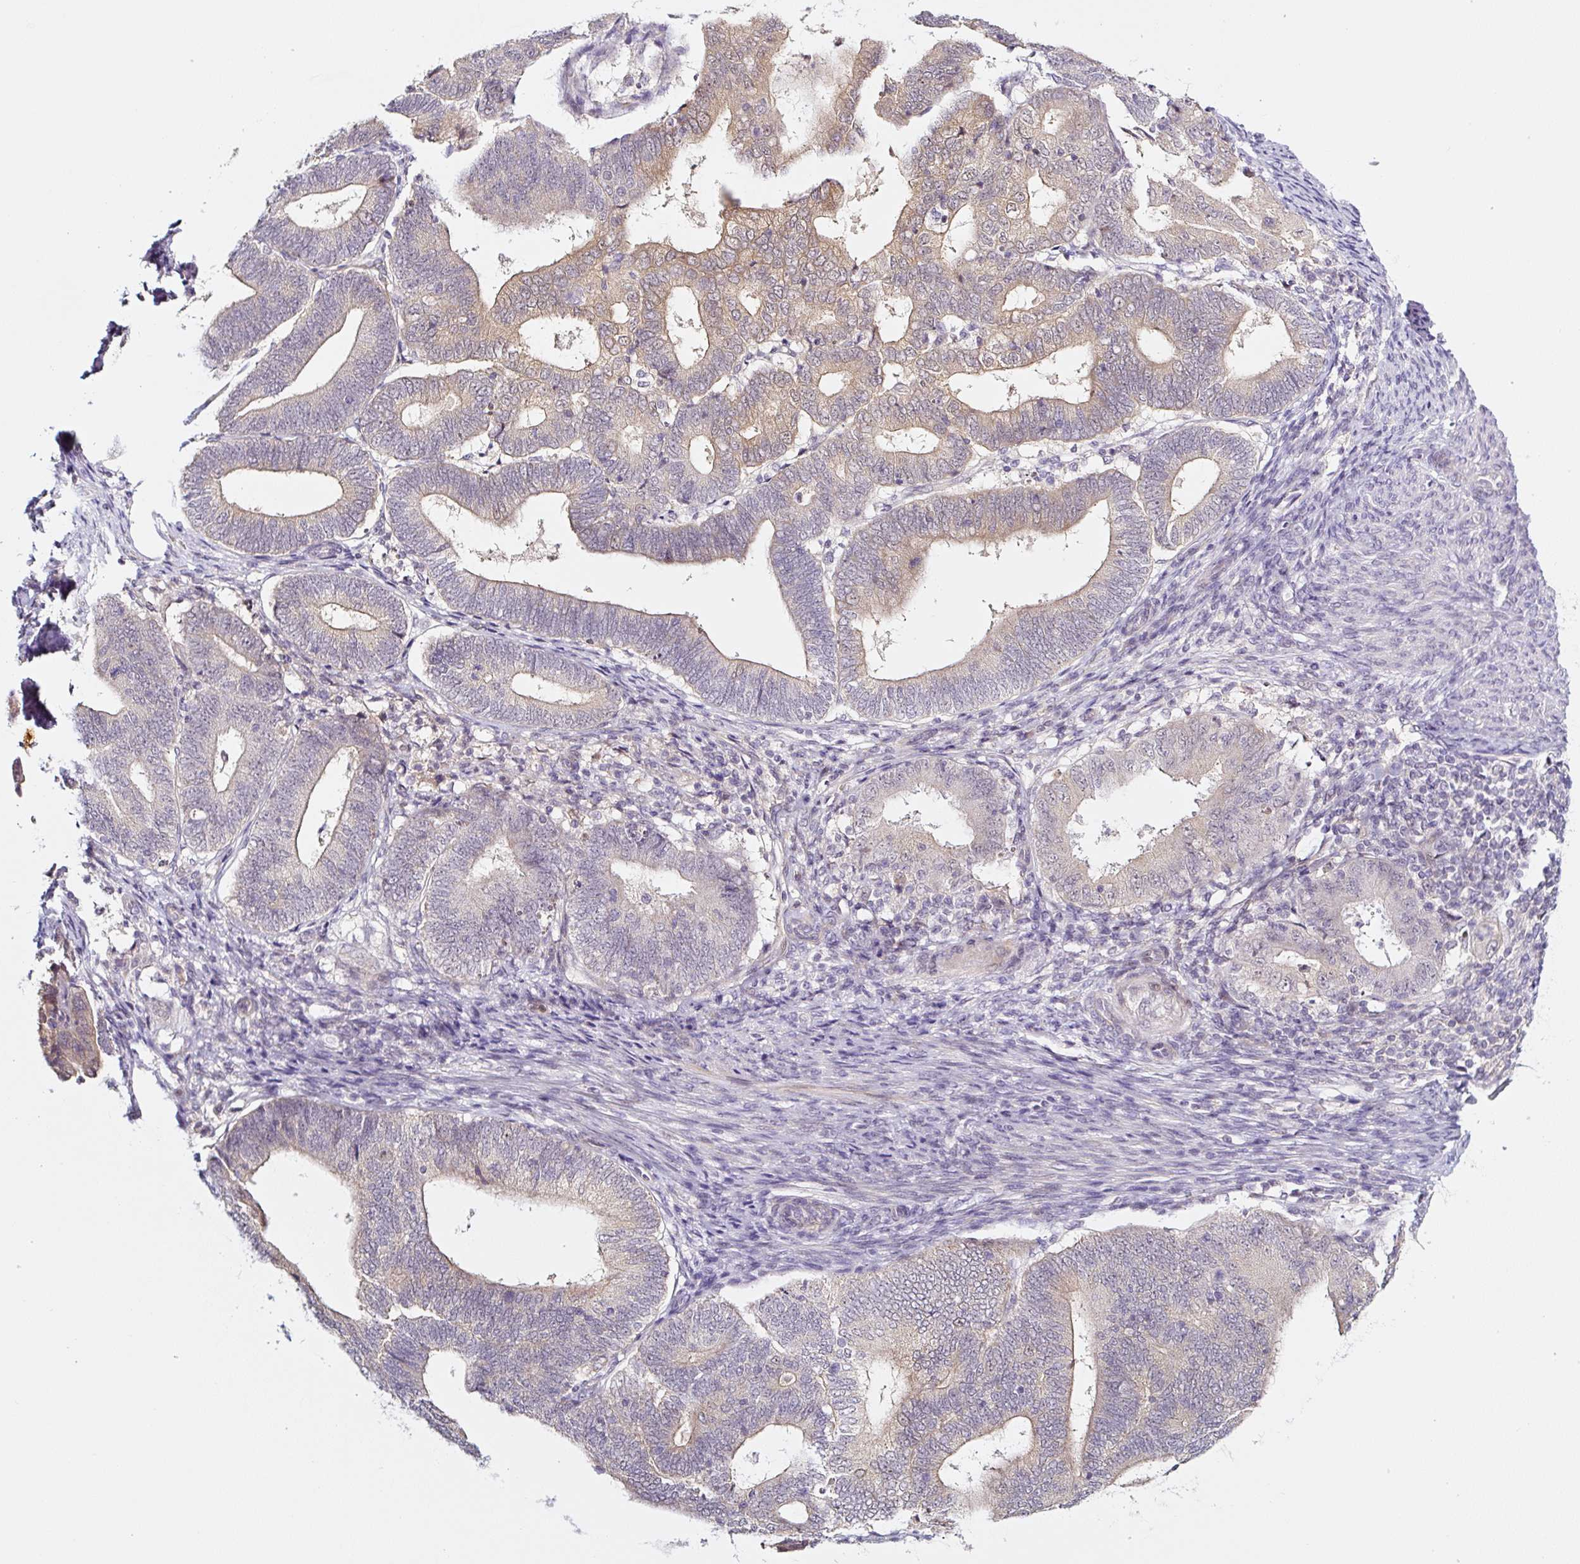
{"staining": {"intensity": "weak", "quantity": "<25%", "location": "cytoplasmic/membranous"}, "tissue": "endometrial cancer", "cell_type": "Tumor cells", "image_type": "cancer", "snomed": [{"axis": "morphology", "description": "Adenocarcinoma, NOS"}, {"axis": "topography", "description": "Endometrium"}], "caption": "This micrograph is of endometrial adenocarcinoma stained with immunohistochemistry to label a protein in brown with the nuclei are counter-stained blue. There is no positivity in tumor cells.", "gene": "PRKAA2", "patient": {"sex": "female", "age": 70}}